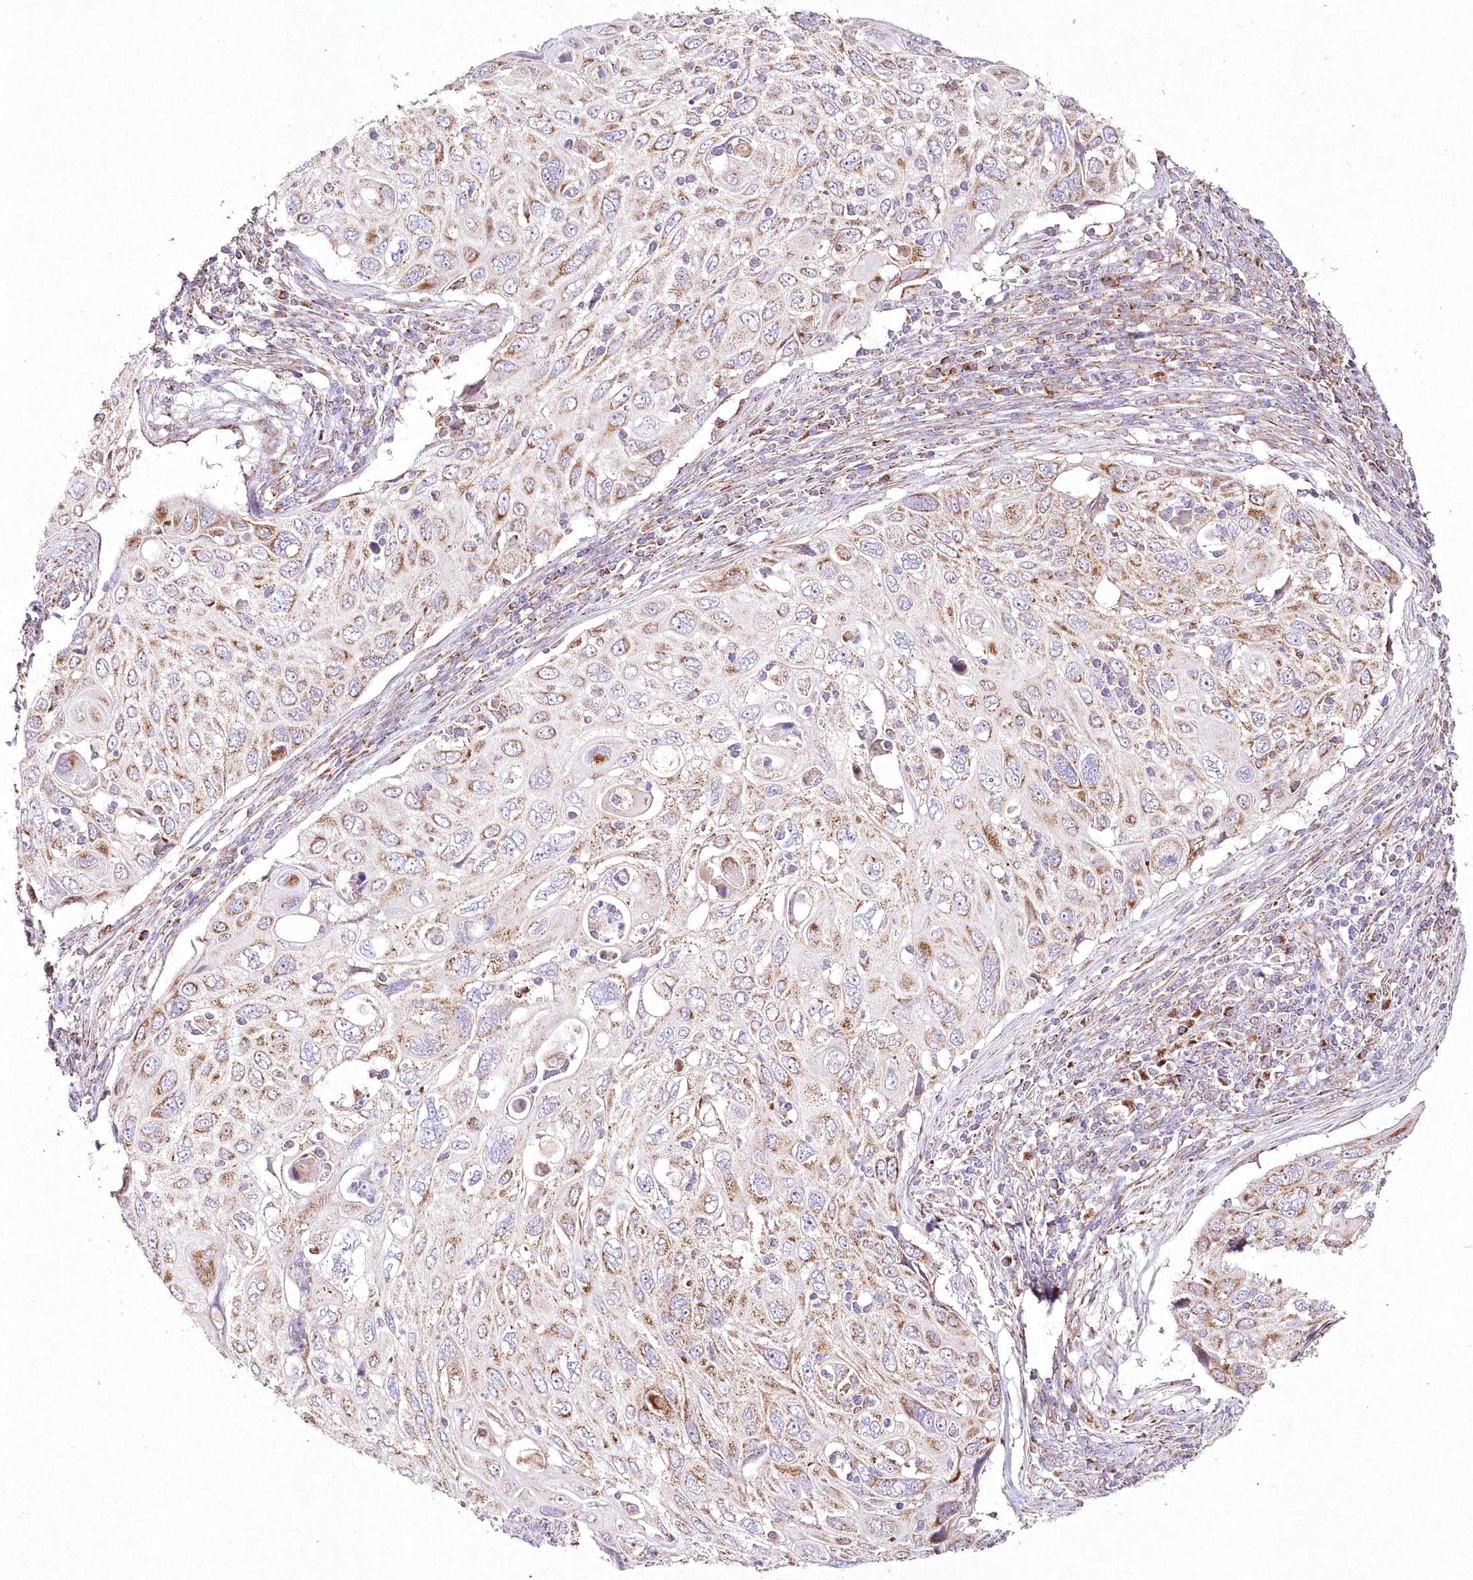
{"staining": {"intensity": "moderate", "quantity": ">75%", "location": "cytoplasmic/membranous"}, "tissue": "cervical cancer", "cell_type": "Tumor cells", "image_type": "cancer", "snomed": [{"axis": "morphology", "description": "Squamous cell carcinoma, NOS"}, {"axis": "topography", "description": "Cervix"}], "caption": "Protein staining of cervical cancer (squamous cell carcinoma) tissue reveals moderate cytoplasmic/membranous positivity in about >75% of tumor cells. Immunohistochemistry stains the protein of interest in brown and the nuclei are stained blue.", "gene": "DNA2", "patient": {"sex": "female", "age": 70}}